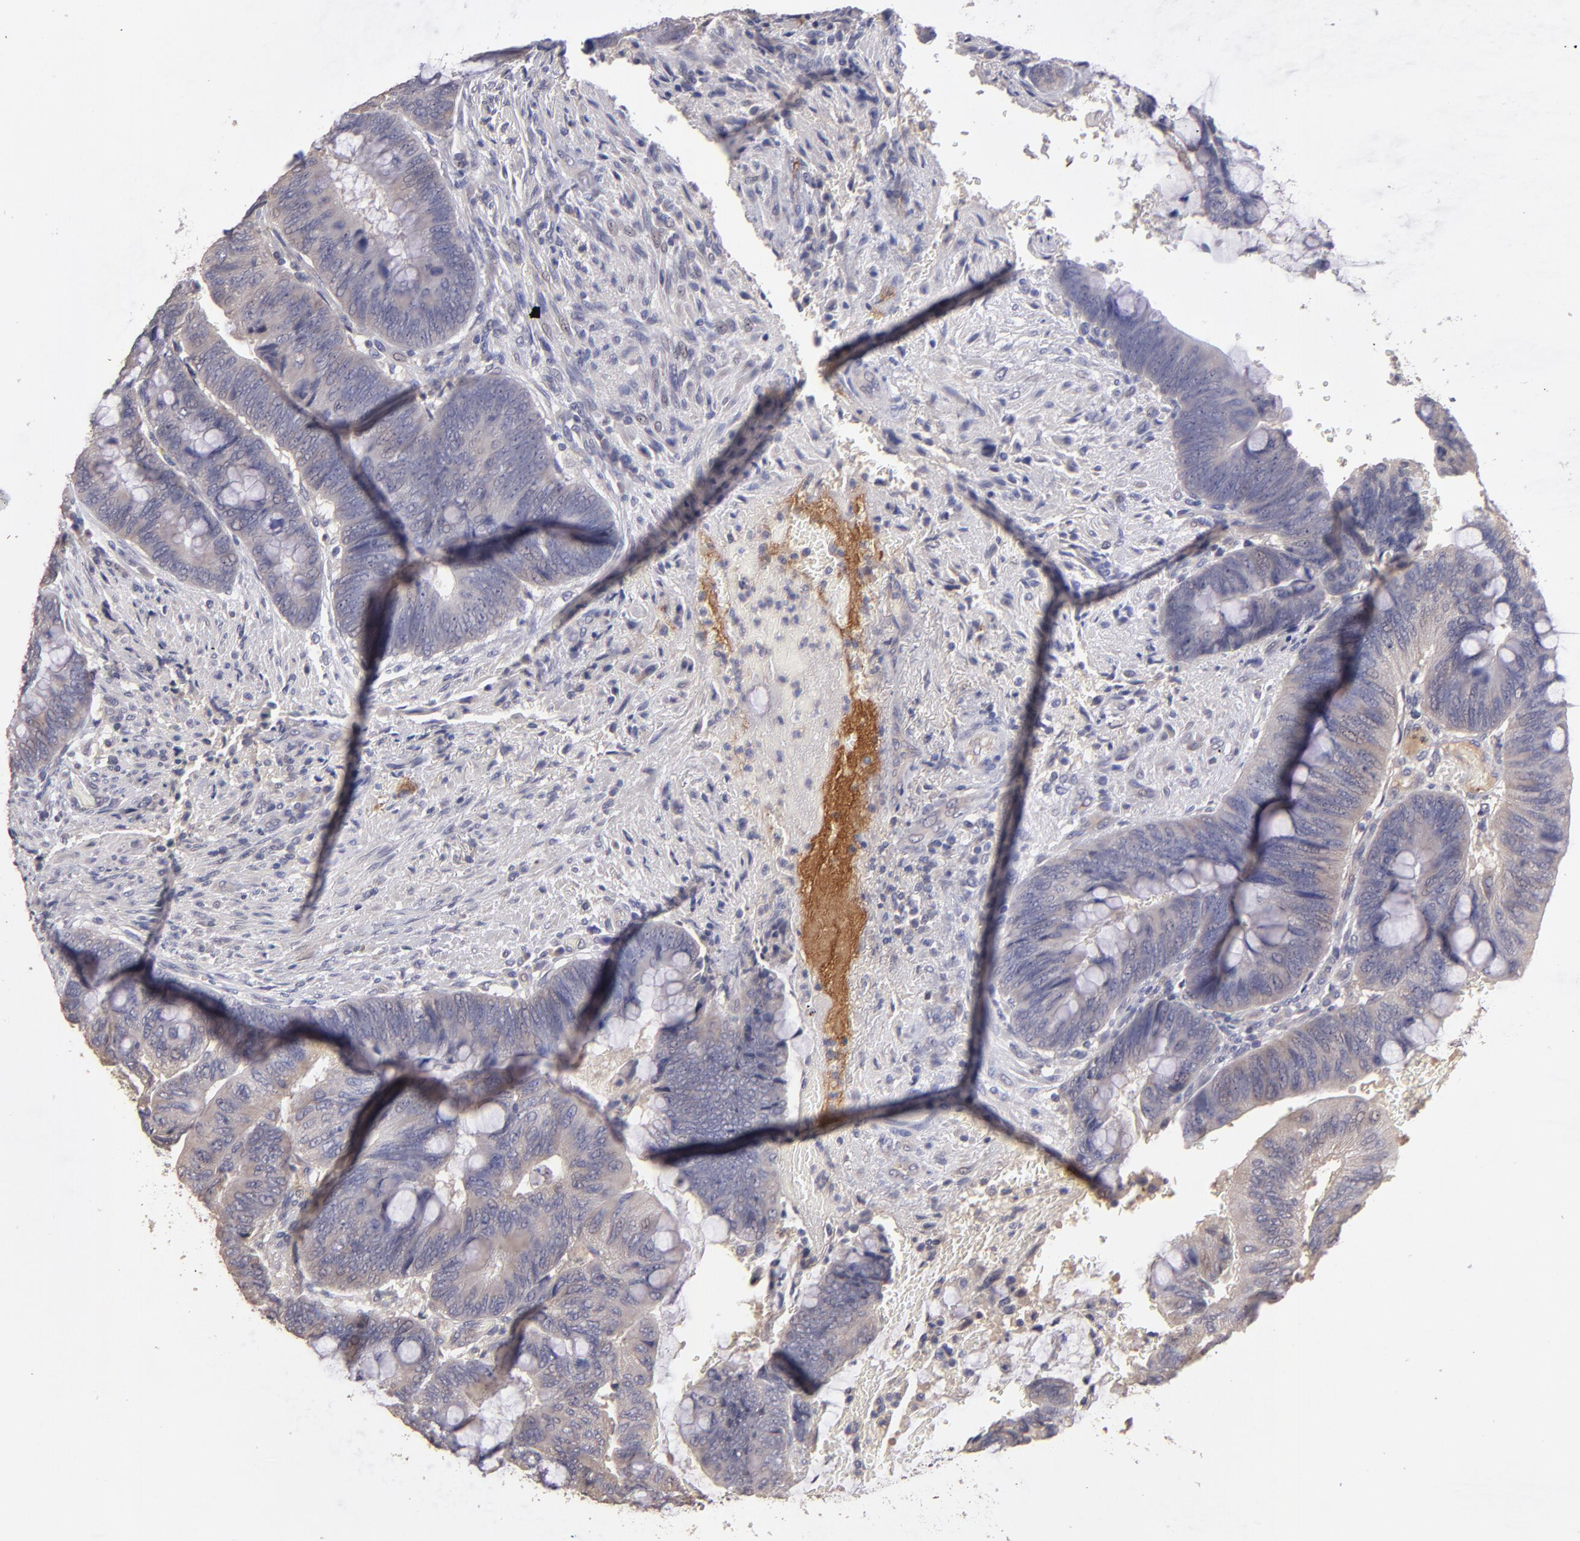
{"staining": {"intensity": "weak", "quantity": "25%-75%", "location": "cytoplasmic/membranous"}, "tissue": "colorectal cancer", "cell_type": "Tumor cells", "image_type": "cancer", "snomed": [{"axis": "morphology", "description": "Normal tissue, NOS"}, {"axis": "morphology", "description": "Adenocarcinoma, NOS"}, {"axis": "topography", "description": "Rectum"}], "caption": "The histopathology image exhibits staining of colorectal adenocarcinoma, revealing weak cytoplasmic/membranous protein positivity (brown color) within tumor cells.", "gene": "GNAZ", "patient": {"sex": "male", "age": 92}}